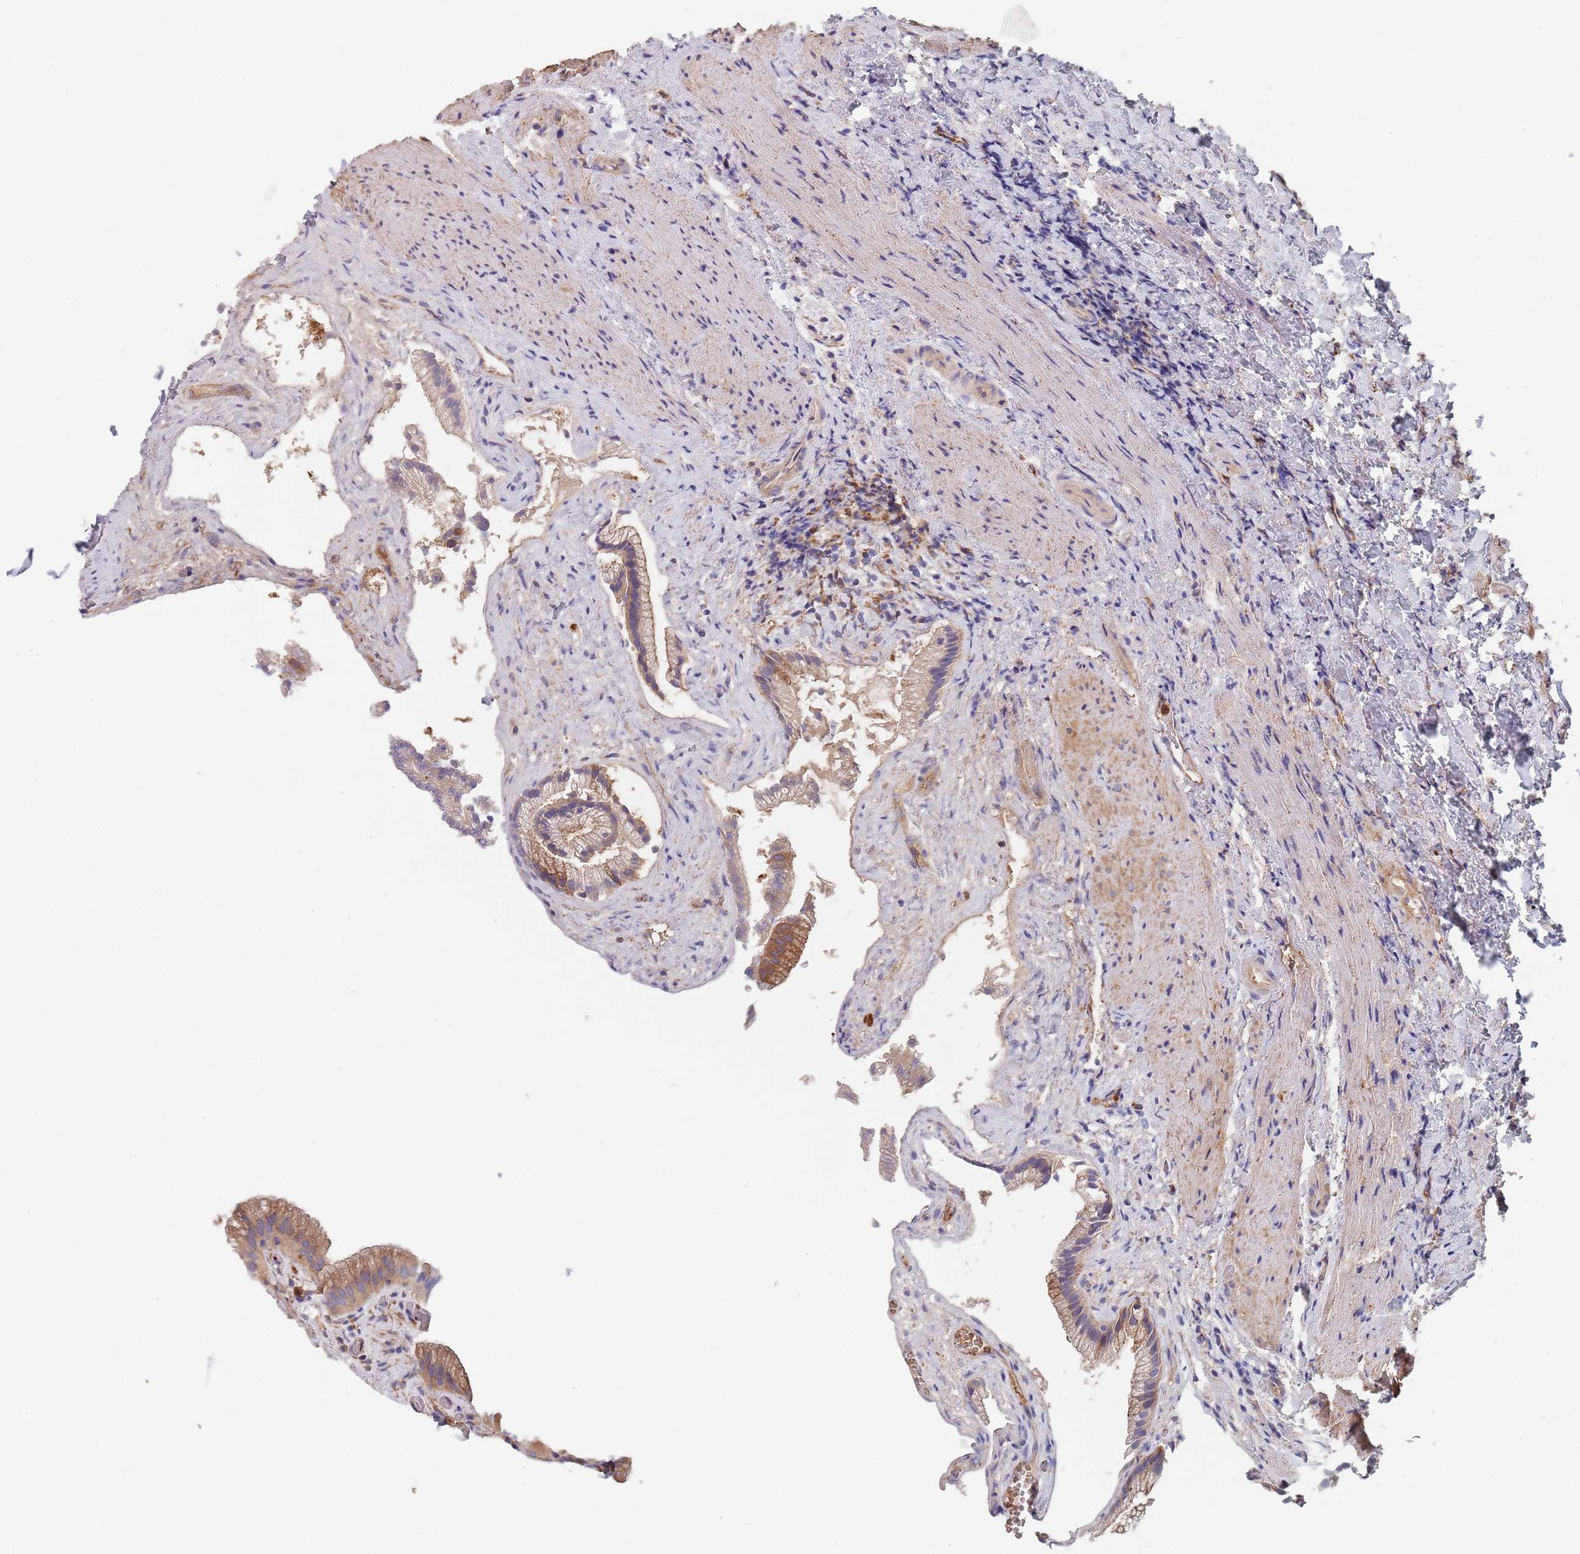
{"staining": {"intensity": "moderate", "quantity": ">75%", "location": "cytoplasmic/membranous"}, "tissue": "gallbladder", "cell_type": "Glandular cells", "image_type": "normal", "snomed": [{"axis": "morphology", "description": "Normal tissue, NOS"}, {"axis": "morphology", "description": "Inflammation, NOS"}, {"axis": "topography", "description": "Gallbladder"}], "caption": "Gallbladder stained with DAB (3,3'-diaminobenzidine) immunohistochemistry displays medium levels of moderate cytoplasmic/membranous positivity in about >75% of glandular cells. Nuclei are stained in blue.", "gene": "DCUN1D3", "patient": {"sex": "male", "age": 51}}